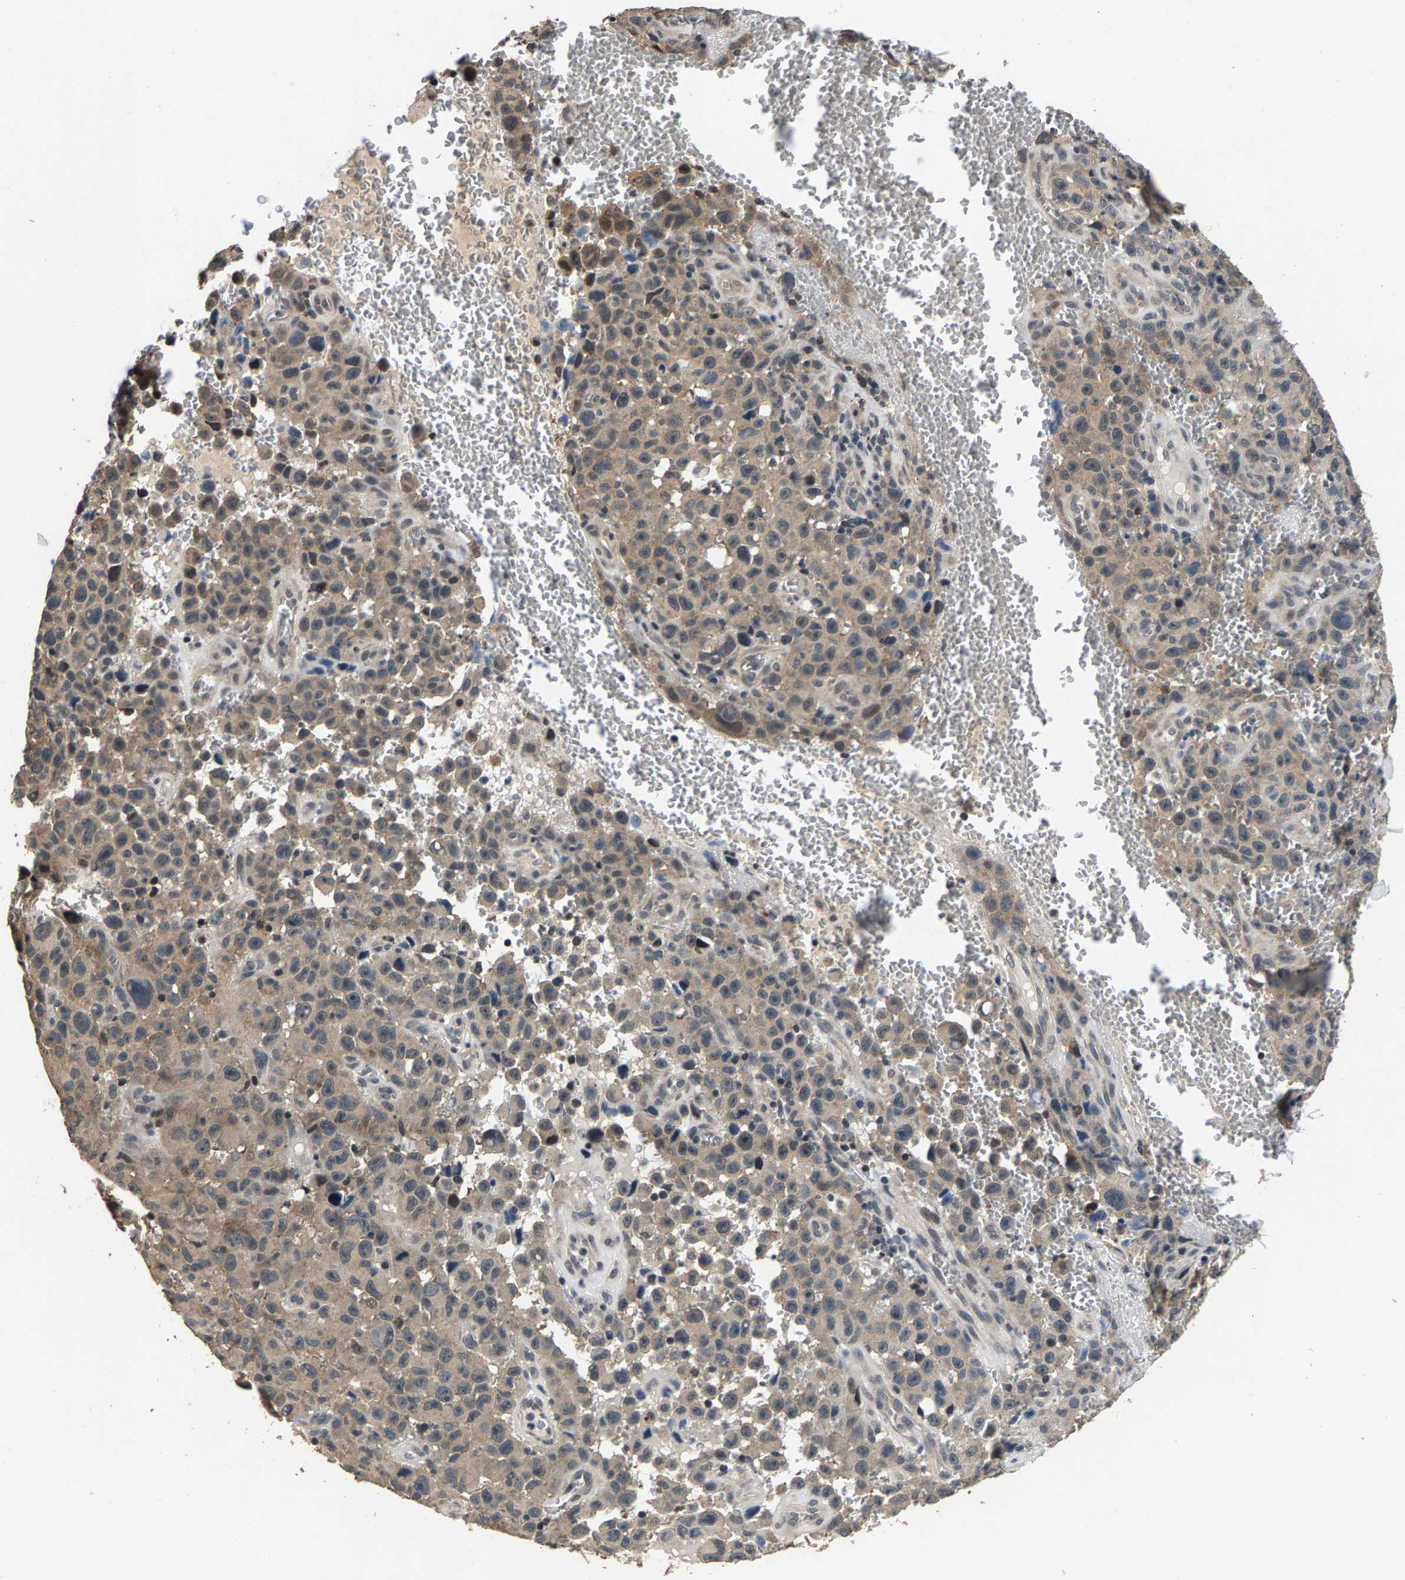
{"staining": {"intensity": "weak", "quantity": "25%-75%", "location": "cytoplasmic/membranous"}, "tissue": "melanoma", "cell_type": "Tumor cells", "image_type": "cancer", "snomed": [{"axis": "morphology", "description": "Malignant melanoma, NOS"}, {"axis": "topography", "description": "Skin"}], "caption": "Approximately 25%-75% of tumor cells in human malignant melanoma display weak cytoplasmic/membranous protein staining as visualized by brown immunohistochemical staining.", "gene": "RBM33", "patient": {"sex": "female", "age": 82}}